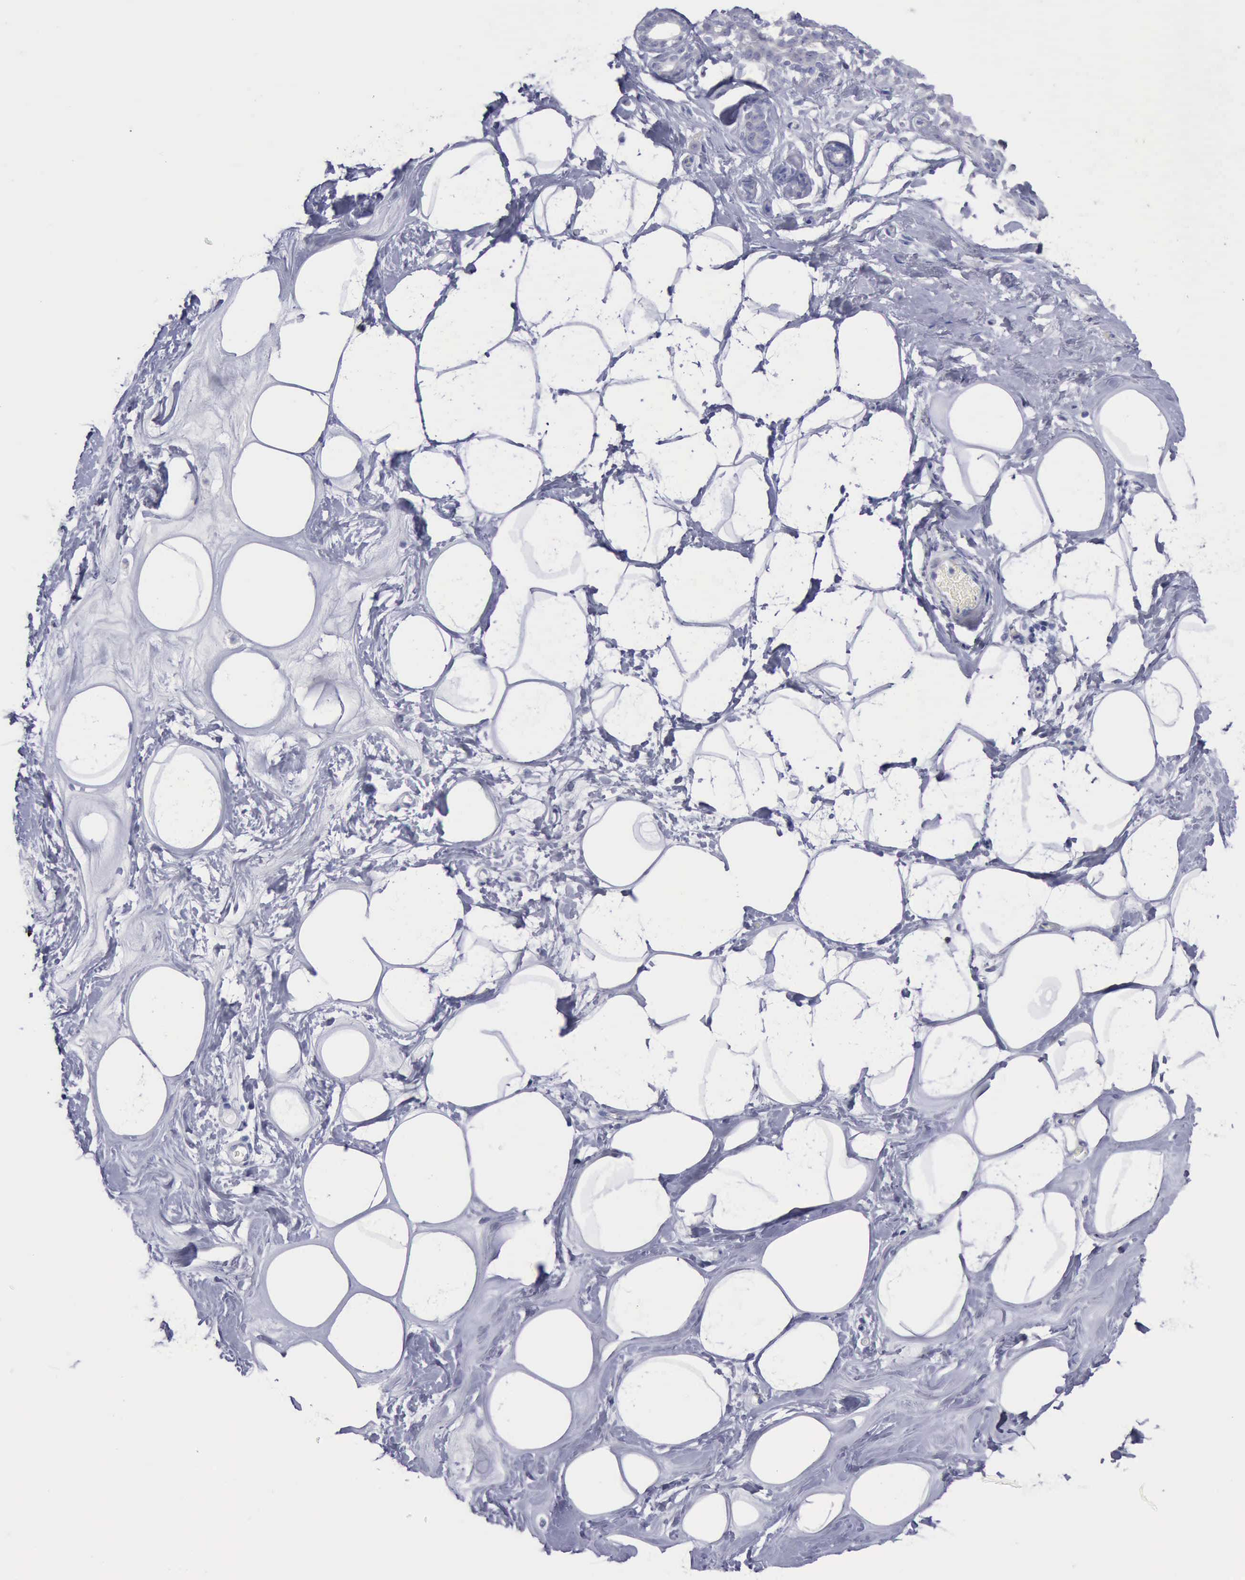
{"staining": {"intensity": "negative", "quantity": "none", "location": "none"}, "tissue": "breast", "cell_type": "Adipocytes", "image_type": "normal", "snomed": [{"axis": "morphology", "description": "Normal tissue, NOS"}, {"axis": "morphology", "description": "Fibrosis, NOS"}, {"axis": "topography", "description": "Breast"}], "caption": "Unremarkable breast was stained to show a protein in brown. There is no significant positivity in adipocytes. (DAB immunohistochemistry (IHC), high magnification).", "gene": "SATB2", "patient": {"sex": "female", "age": 39}}